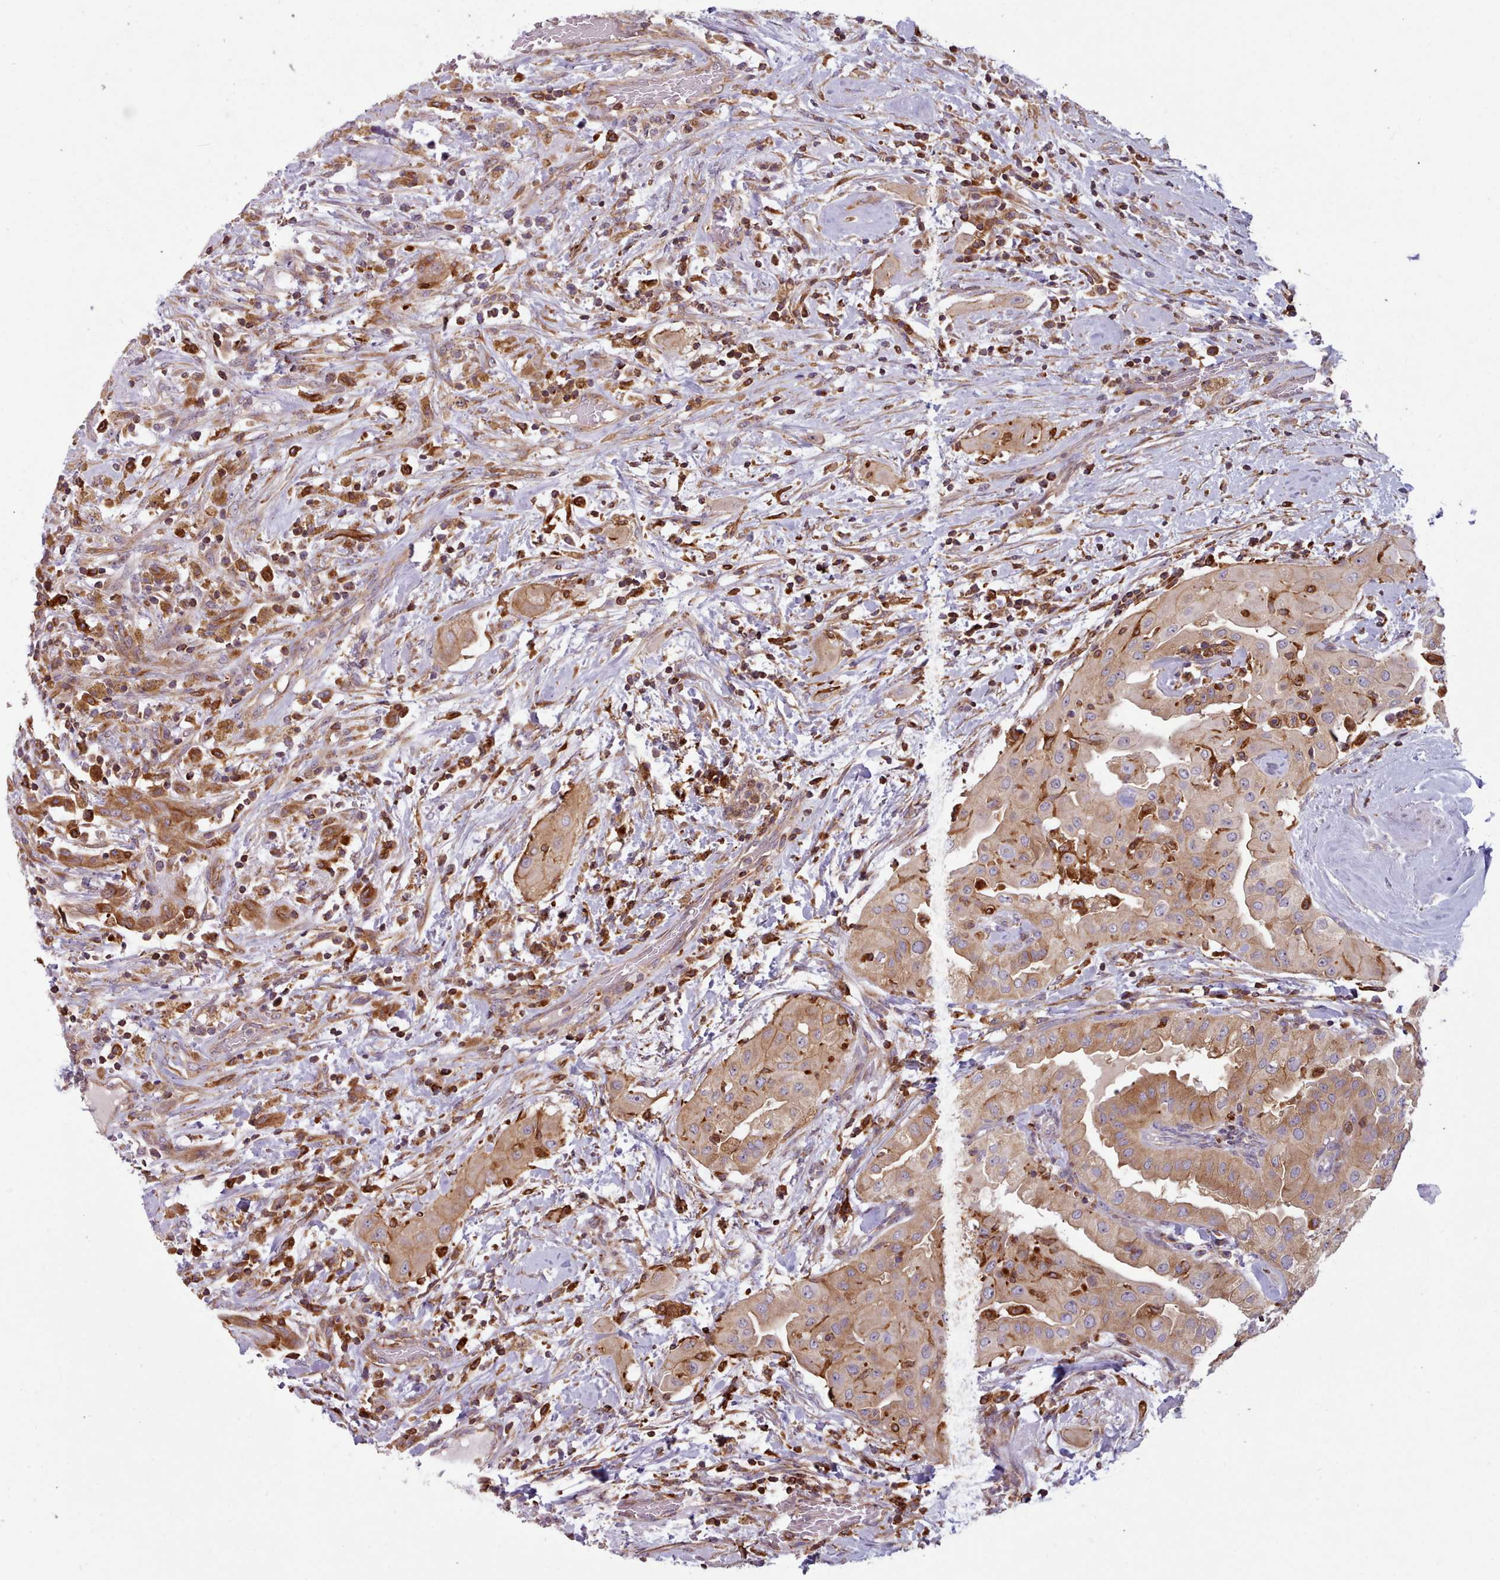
{"staining": {"intensity": "moderate", "quantity": ">75%", "location": "cytoplasmic/membranous"}, "tissue": "thyroid cancer", "cell_type": "Tumor cells", "image_type": "cancer", "snomed": [{"axis": "morphology", "description": "Papillary adenocarcinoma, NOS"}, {"axis": "topography", "description": "Thyroid gland"}], "caption": "A high-resolution histopathology image shows IHC staining of thyroid cancer, which shows moderate cytoplasmic/membranous positivity in about >75% of tumor cells.", "gene": "CRYBG1", "patient": {"sex": "female", "age": 59}}